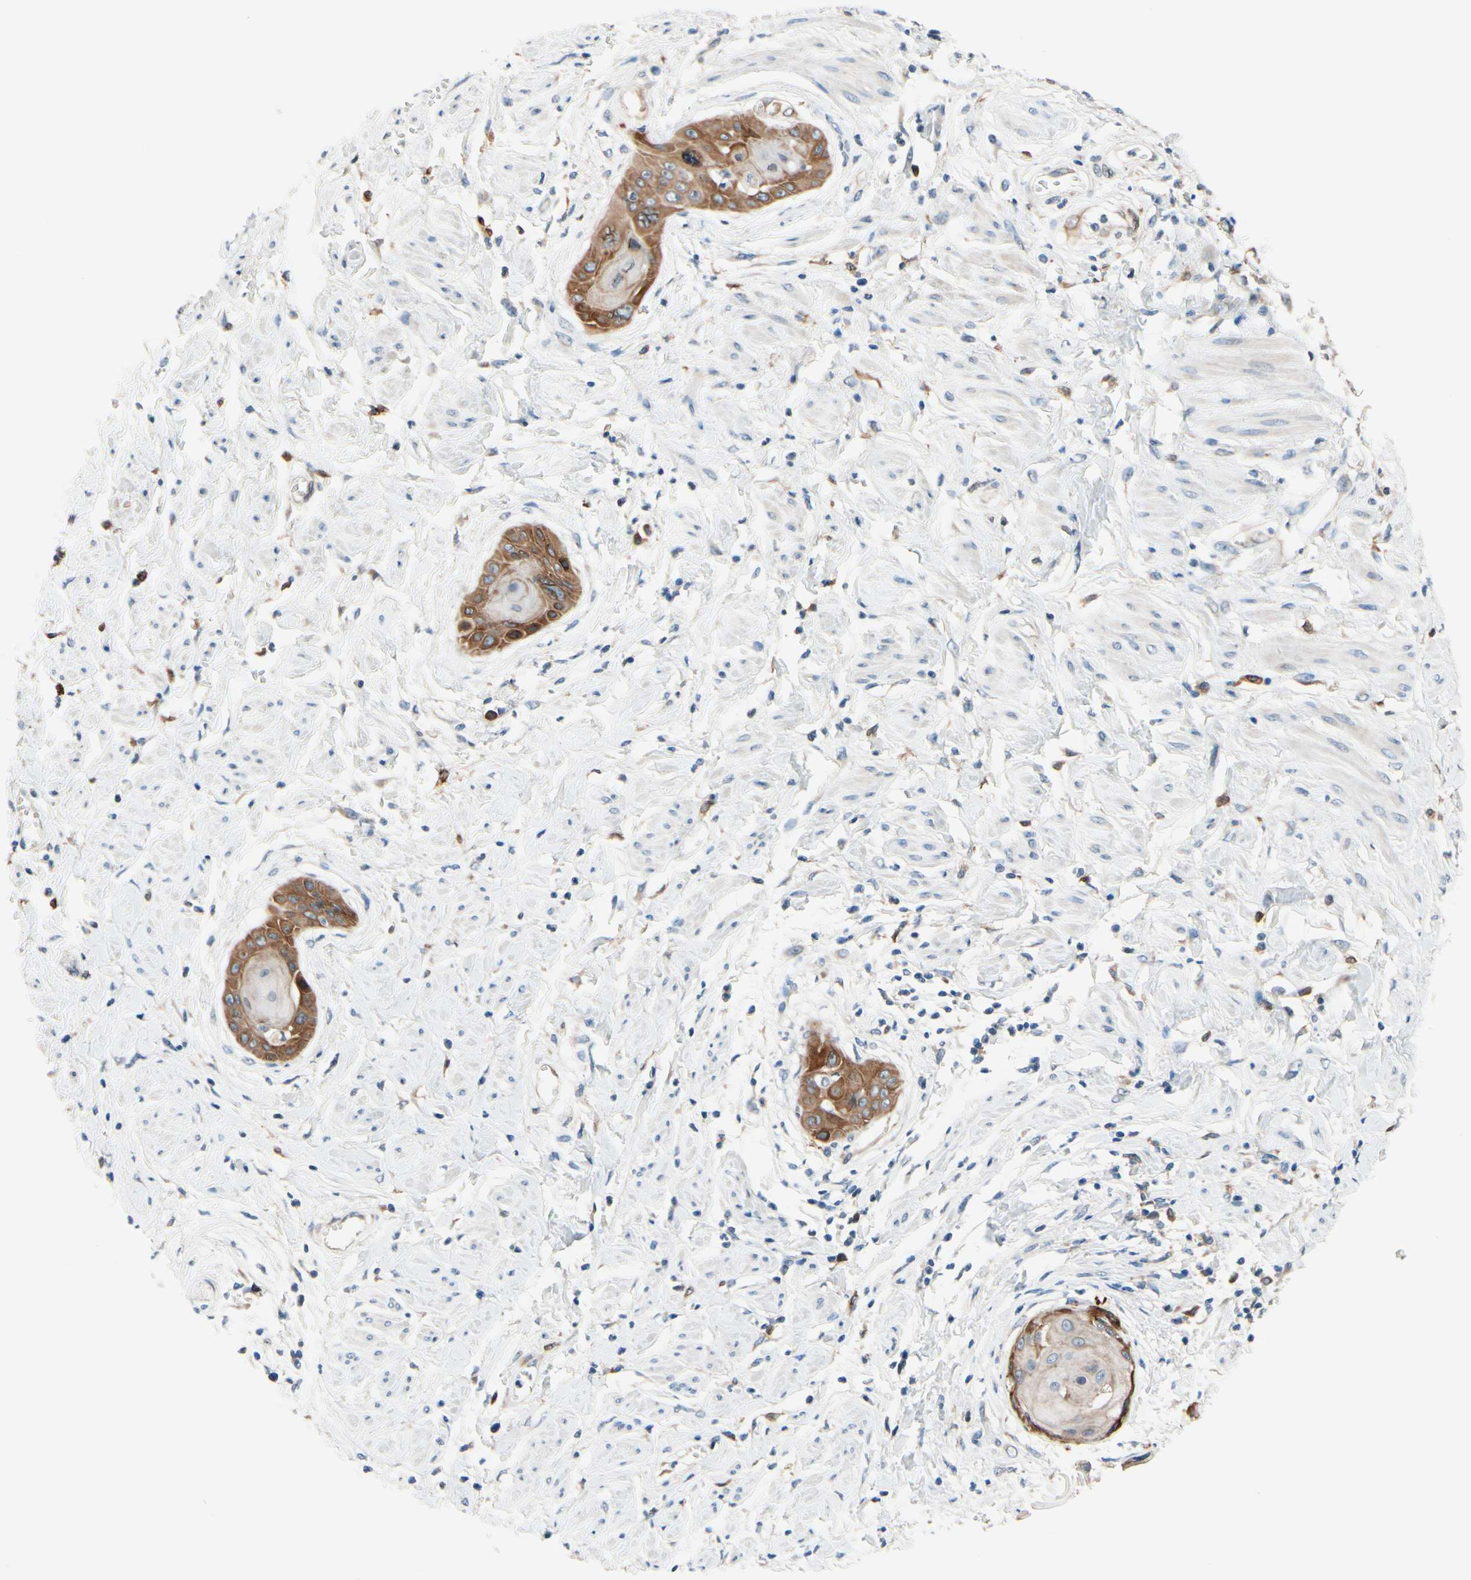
{"staining": {"intensity": "moderate", "quantity": ">75%", "location": "cytoplasmic/membranous"}, "tissue": "cervical cancer", "cell_type": "Tumor cells", "image_type": "cancer", "snomed": [{"axis": "morphology", "description": "Squamous cell carcinoma, NOS"}, {"axis": "topography", "description": "Cervix"}], "caption": "Moderate cytoplasmic/membranous positivity is identified in about >75% of tumor cells in cervical squamous cell carcinoma.", "gene": "PRXL2A", "patient": {"sex": "female", "age": 57}}